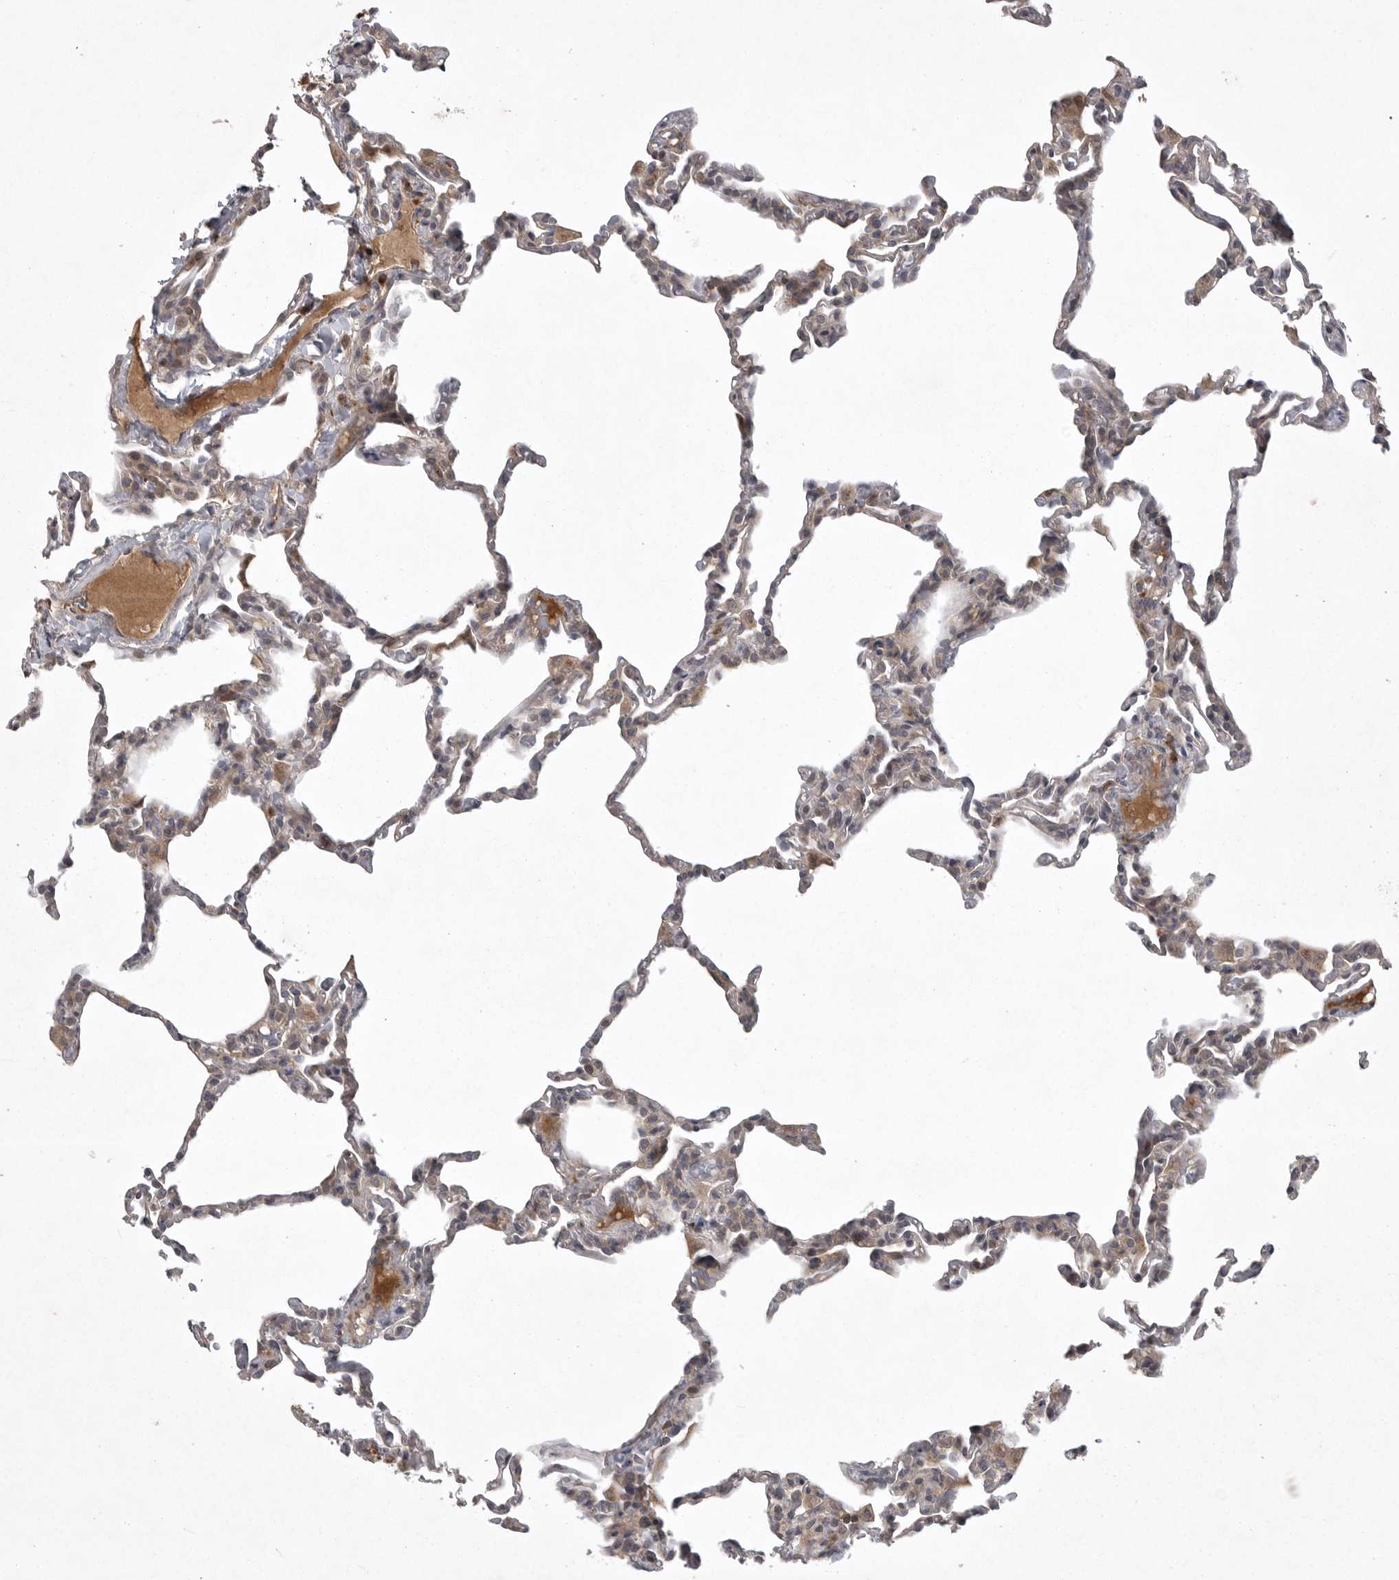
{"staining": {"intensity": "weak", "quantity": "25%-75%", "location": "cytoplasmic/membranous"}, "tissue": "lung", "cell_type": "Alveolar cells", "image_type": "normal", "snomed": [{"axis": "morphology", "description": "Normal tissue, NOS"}, {"axis": "topography", "description": "Lung"}], "caption": "This micrograph shows unremarkable lung stained with immunohistochemistry (IHC) to label a protein in brown. The cytoplasmic/membranous of alveolar cells show weak positivity for the protein. Nuclei are counter-stained blue.", "gene": "GPR31", "patient": {"sex": "male", "age": 20}}